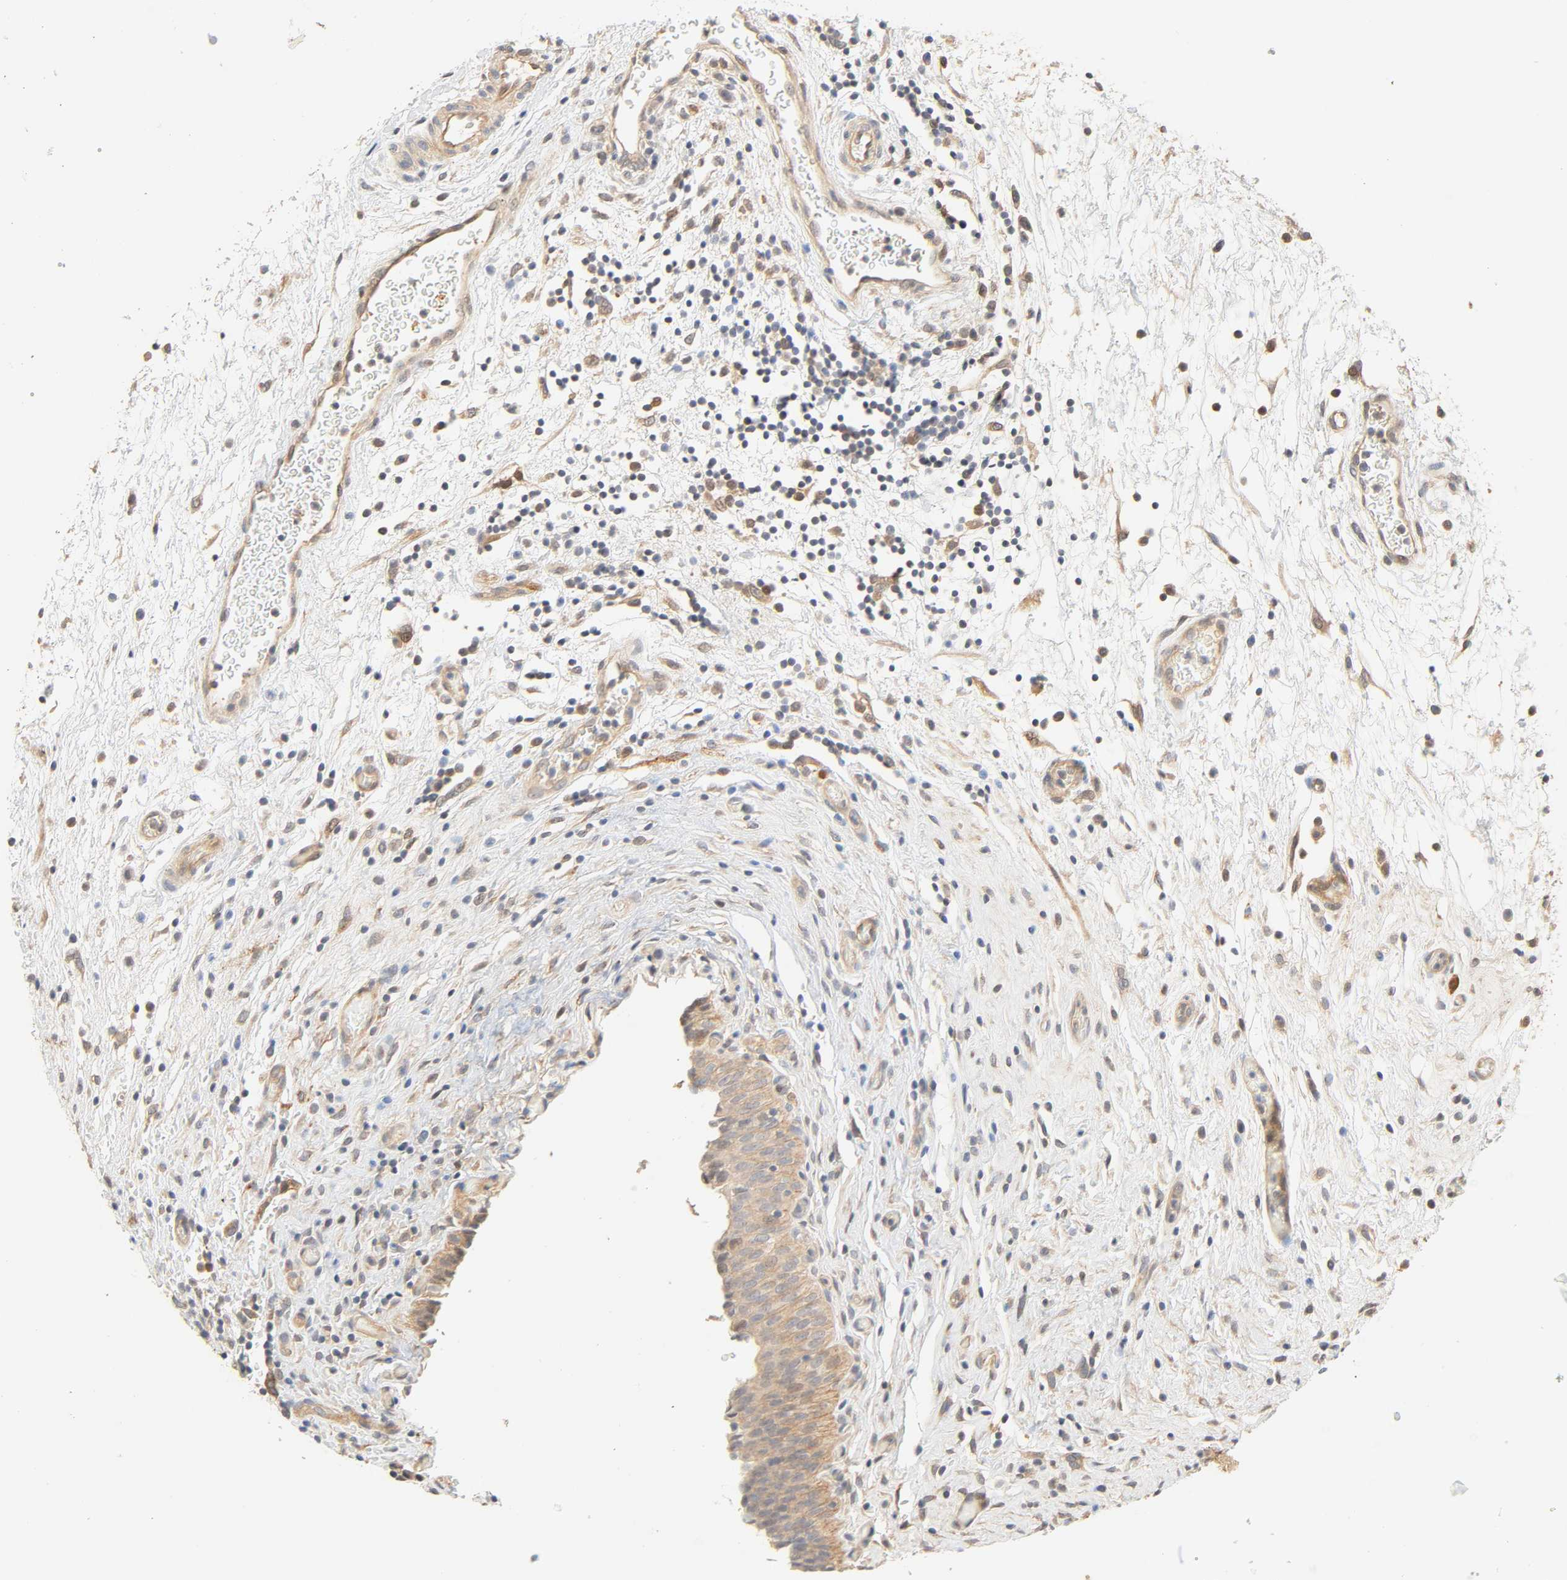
{"staining": {"intensity": "moderate", "quantity": ">75%", "location": "cytoplasmic/membranous"}, "tissue": "urinary bladder", "cell_type": "Urothelial cells", "image_type": "normal", "snomed": [{"axis": "morphology", "description": "Normal tissue, NOS"}, {"axis": "topography", "description": "Urinary bladder"}], "caption": "Immunohistochemistry (IHC) histopathology image of normal urinary bladder stained for a protein (brown), which shows medium levels of moderate cytoplasmic/membranous positivity in about >75% of urothelial cells.", "gene": "CACNA1G", "patient": {"sex": "male", "age": 51}}